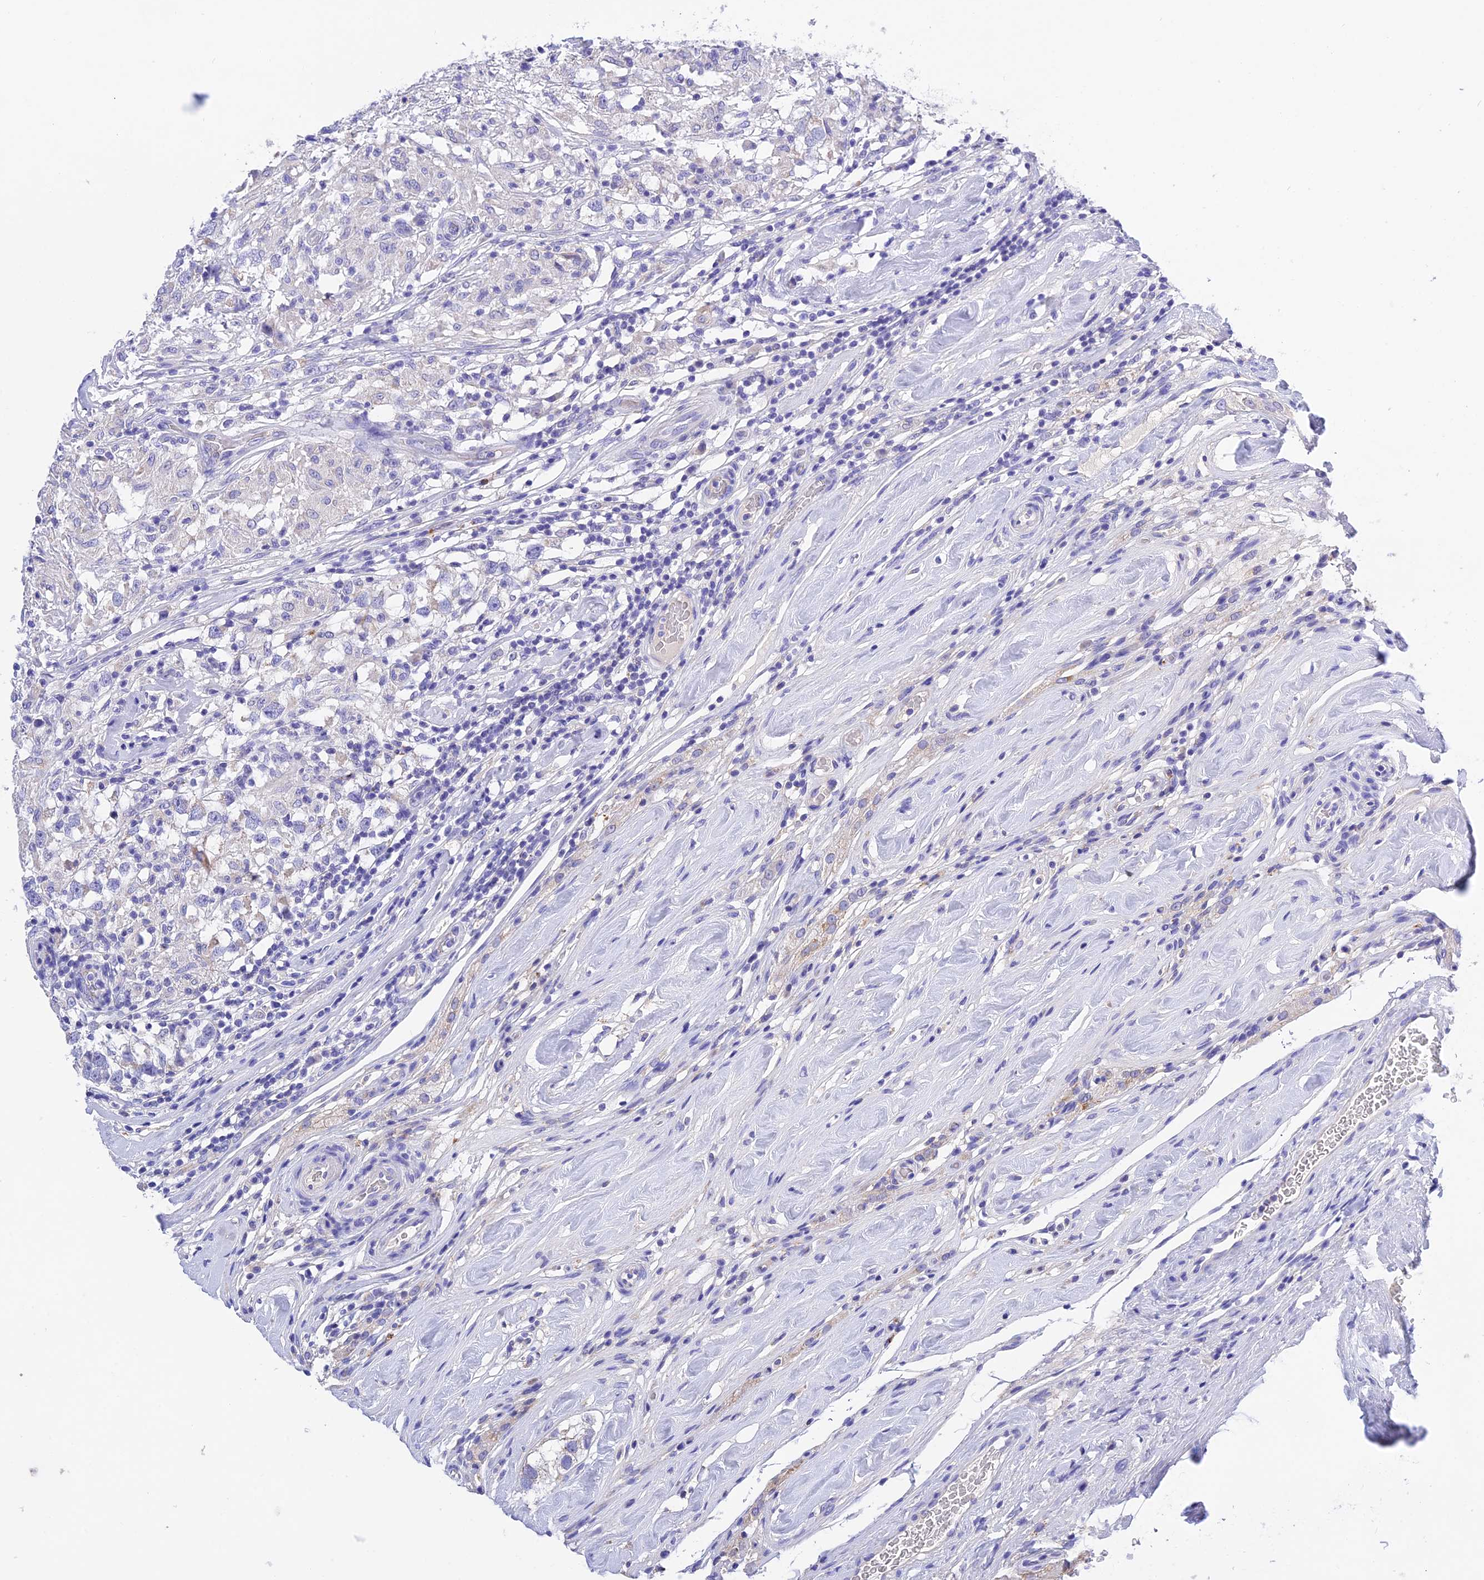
{"staining": {"intensity": "negative", "quantity": "none", "location": "none"}, "tissue": "testis cancer", "cell_type": "Tumor cells", "image_type": "cancer", "snomed": [{"axis": "morphology", "description": "Seminoma, NOS"}, {"axis": "topography", "description": "Testis"}], "caption": "DAB (3,3'-diaminobenzidine) immunohistochemical staining of testis seminoma shows no significant positivity in tumor cells.", "gene": "MS4A5", "patient": {"sex": "male", "age": 46}}